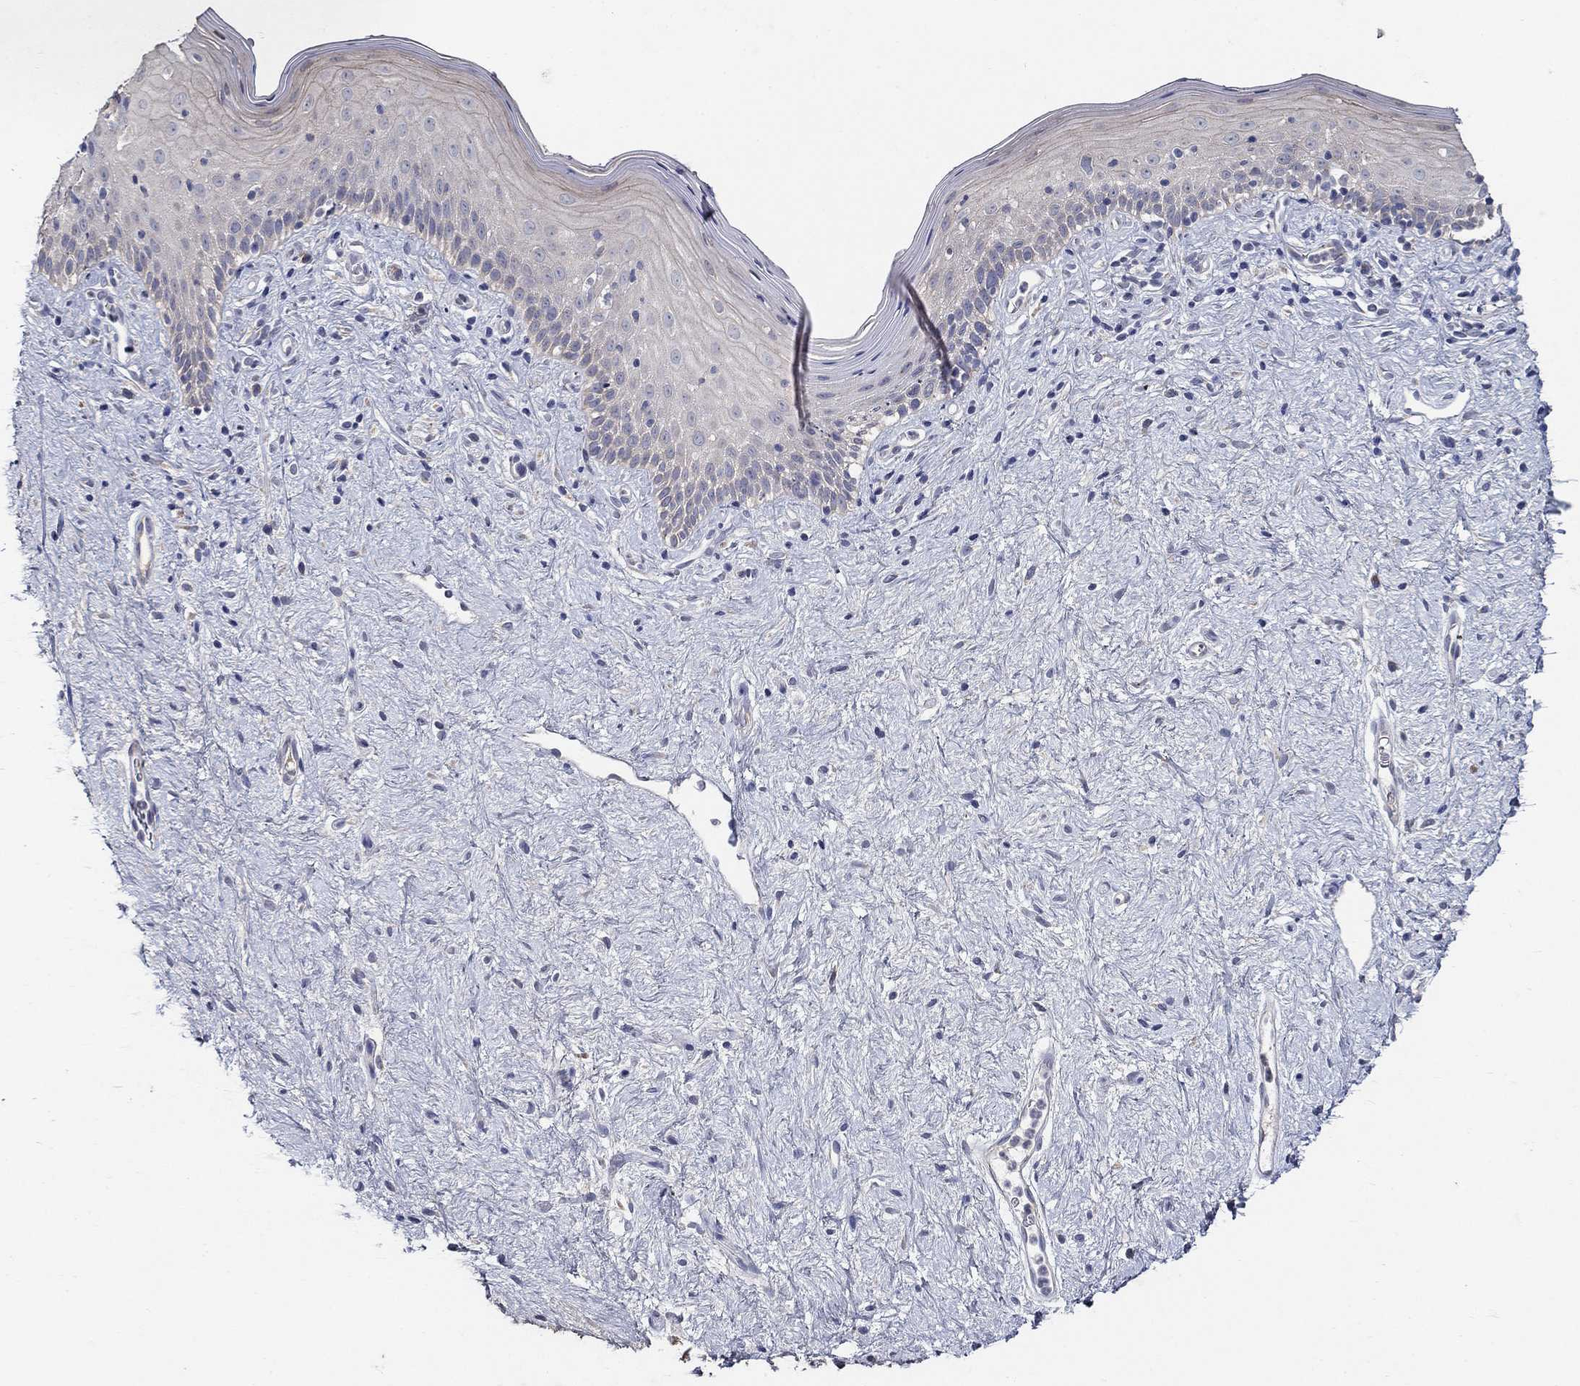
{"staining": {"intensity": "negative", "quantity": "none", "location": "none"}, "tissue": "vagina", "cell_type": "Squamous epithelial cells", "image_type": "normal", "snomed": [{"axis": "morphology", "description": "Normal tissue, NOS"}, {"axis": "topography", "description": "Vagina"}], "caption": "Vagina stained for a protein using immunohistochemistry demonstrates no staining squamous epithelial cells.", "gene": "PROZ", "patient": {"sex": "female", "age": 47}}